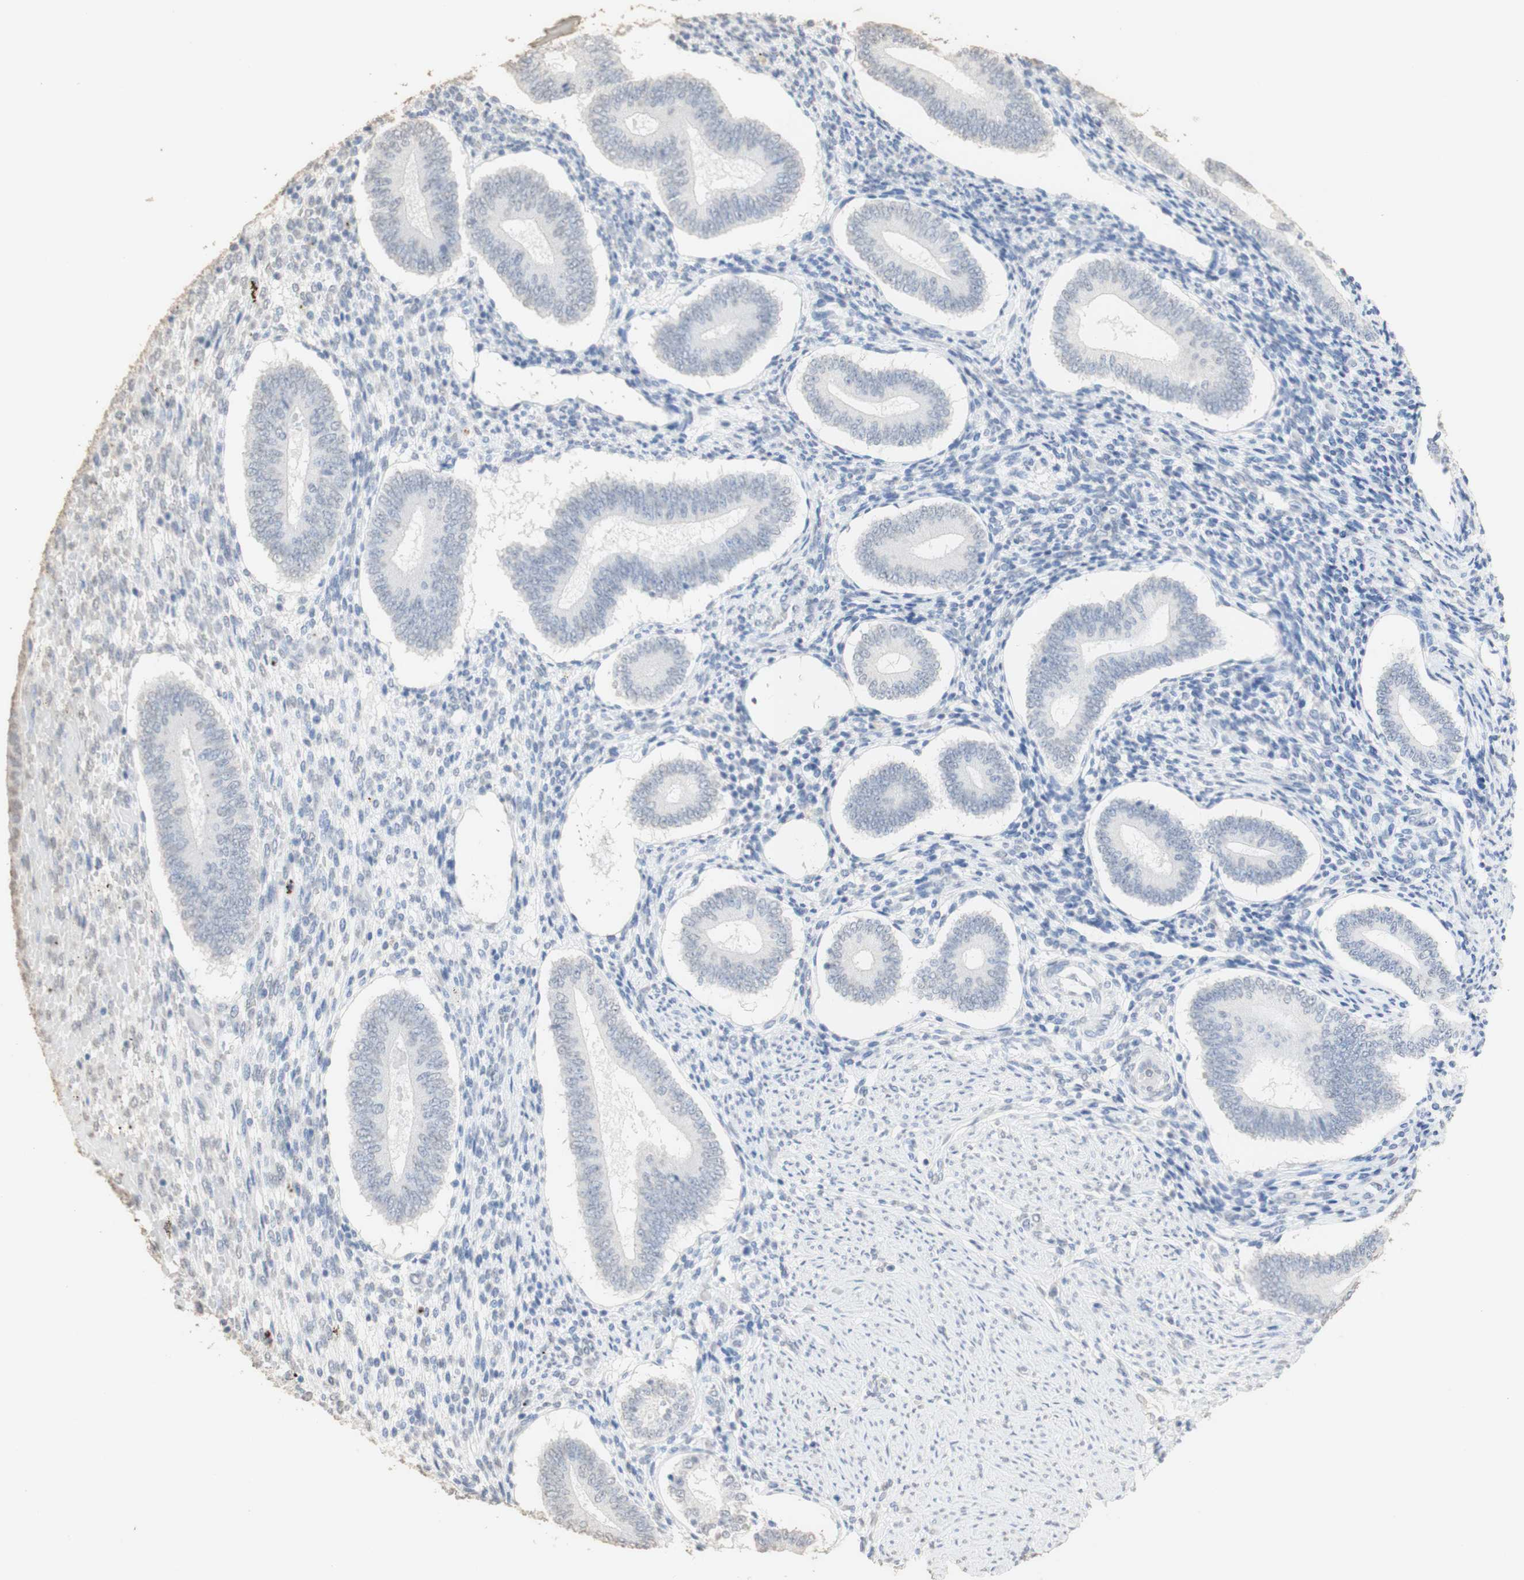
{"staining": {"intensity": "negative", "quantity": "none", "location": "none"}, "tissue": "endometrium", "cell_type": "Cells in endometrial stroma", "image_type": "normal", "snomed": [{"axis": "morphology", "description": "Normal tissue, NOS"}, {"axis": "topography", "description": "Endometrium"}], "caption": "Image shows no significant protein expression in cells in endometrial stroma of normal endometrium. (DAB immunohistochemistry (IHC) visualized using brightfield microscopy, high magnification).", "gene": "L1CAM", "patient": {"sex": "female", "age": 42}}